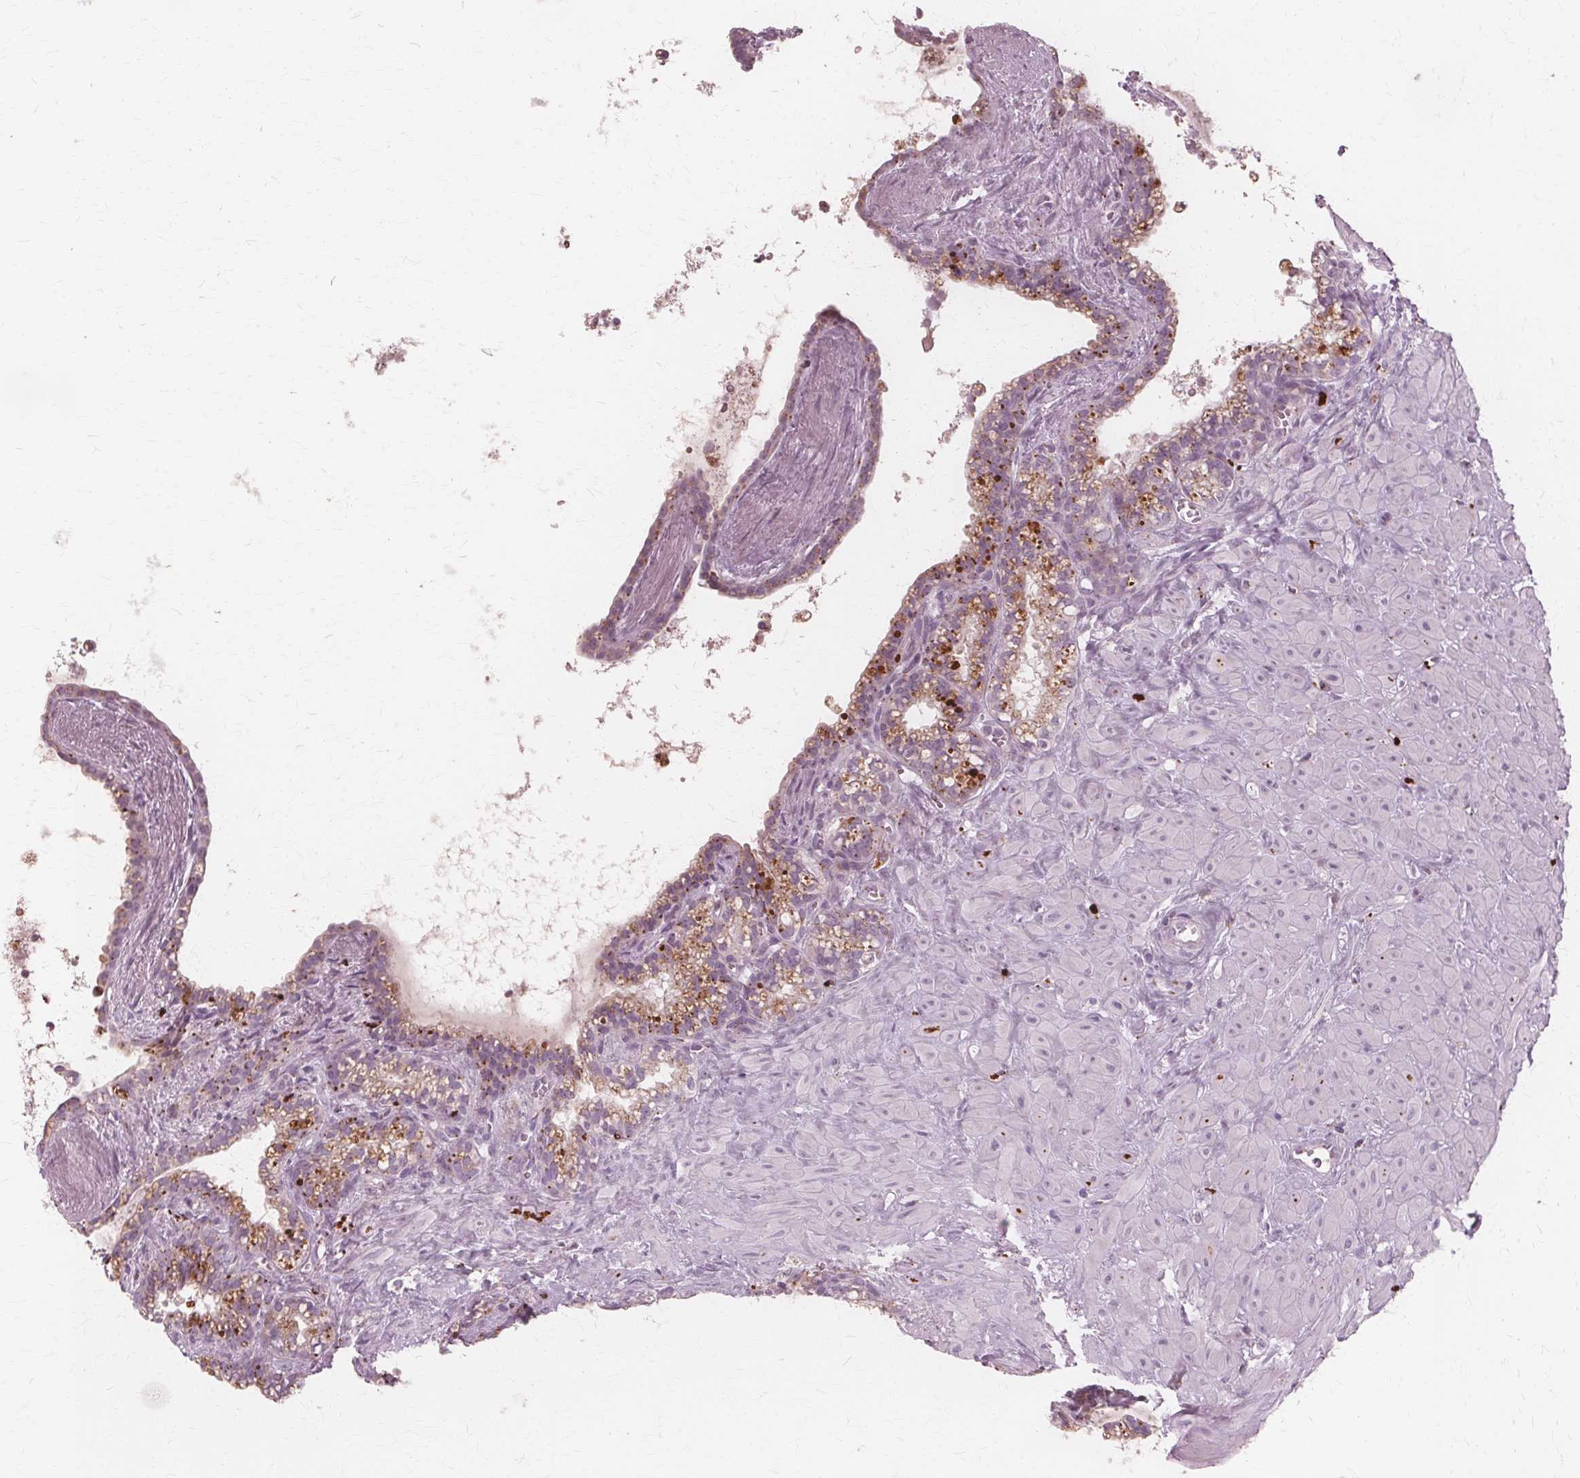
{"staining": {"intensity": "weak", "quantity": "25%-75%", "location": "cytoplasmic/membranous"}, "tissue": "seminal vesicle", "cell_type": "Glandular cells", "image_type": "normal", "snomed": [{"axis": "morphology", "description": "Normal tissue, NOS"}, {"axis": "topography", "description": "Seminal veicle"}], "caption": "A micrograph showing weak cytoplasmic/membranous expression in about 25%-75% of glandular cells in unremarkable seminal vesicle, as visualized by brown immunohistochemical staining.", "gene": "DNASE2", "patient": {"sex": "male", "age": 76}}